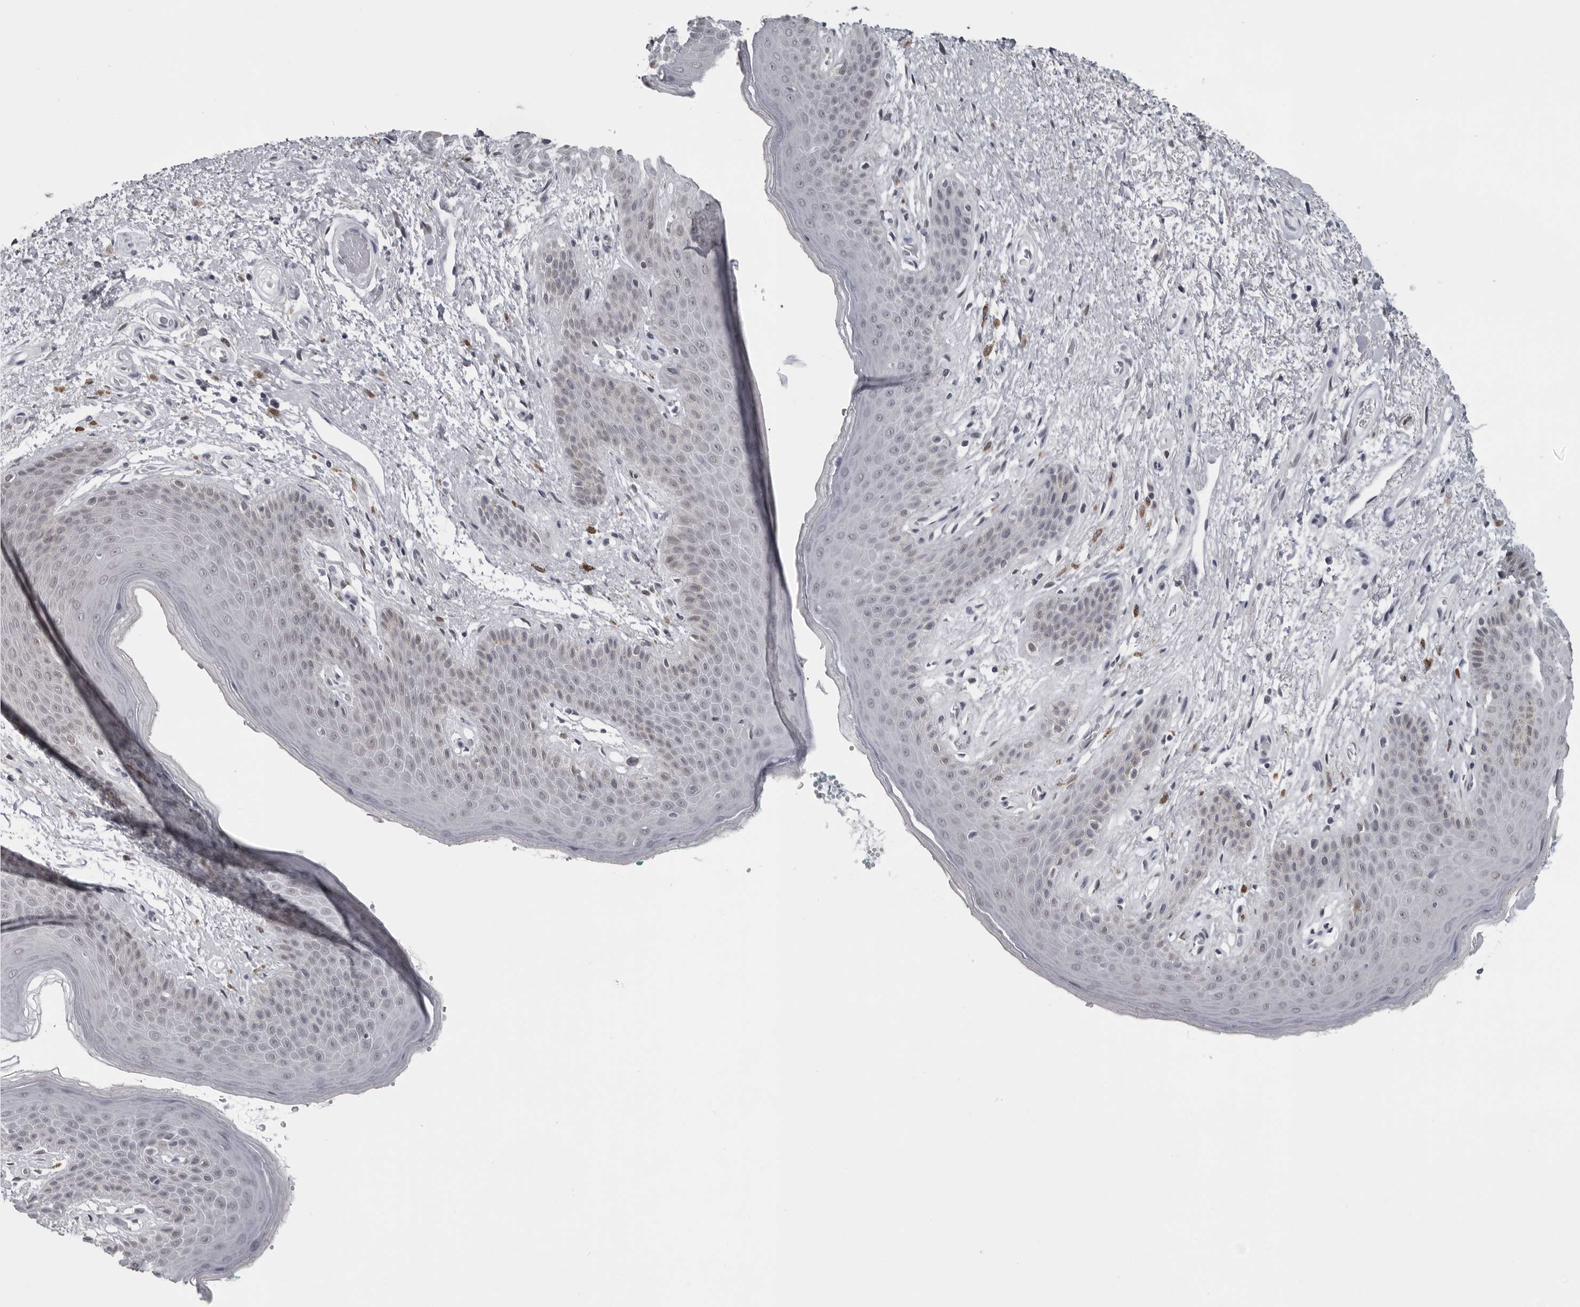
{"staining": {"intensity": "negative", "quantity": "none", "location": "none"}, "tissue": "skin", "cell_type": "Epidermal cells", "image_type": "normal", "snomed": [{"axis": "morphology", "description": "Normal tissue, NOS"}, {"axis": "topography", "description": "Anal"}], "caption": "The histopathology image exhibits no staining of epidermal cells in unremarkable skin.", "gene": "LZIC", "patient": {"sex": "male", "age": 74}}